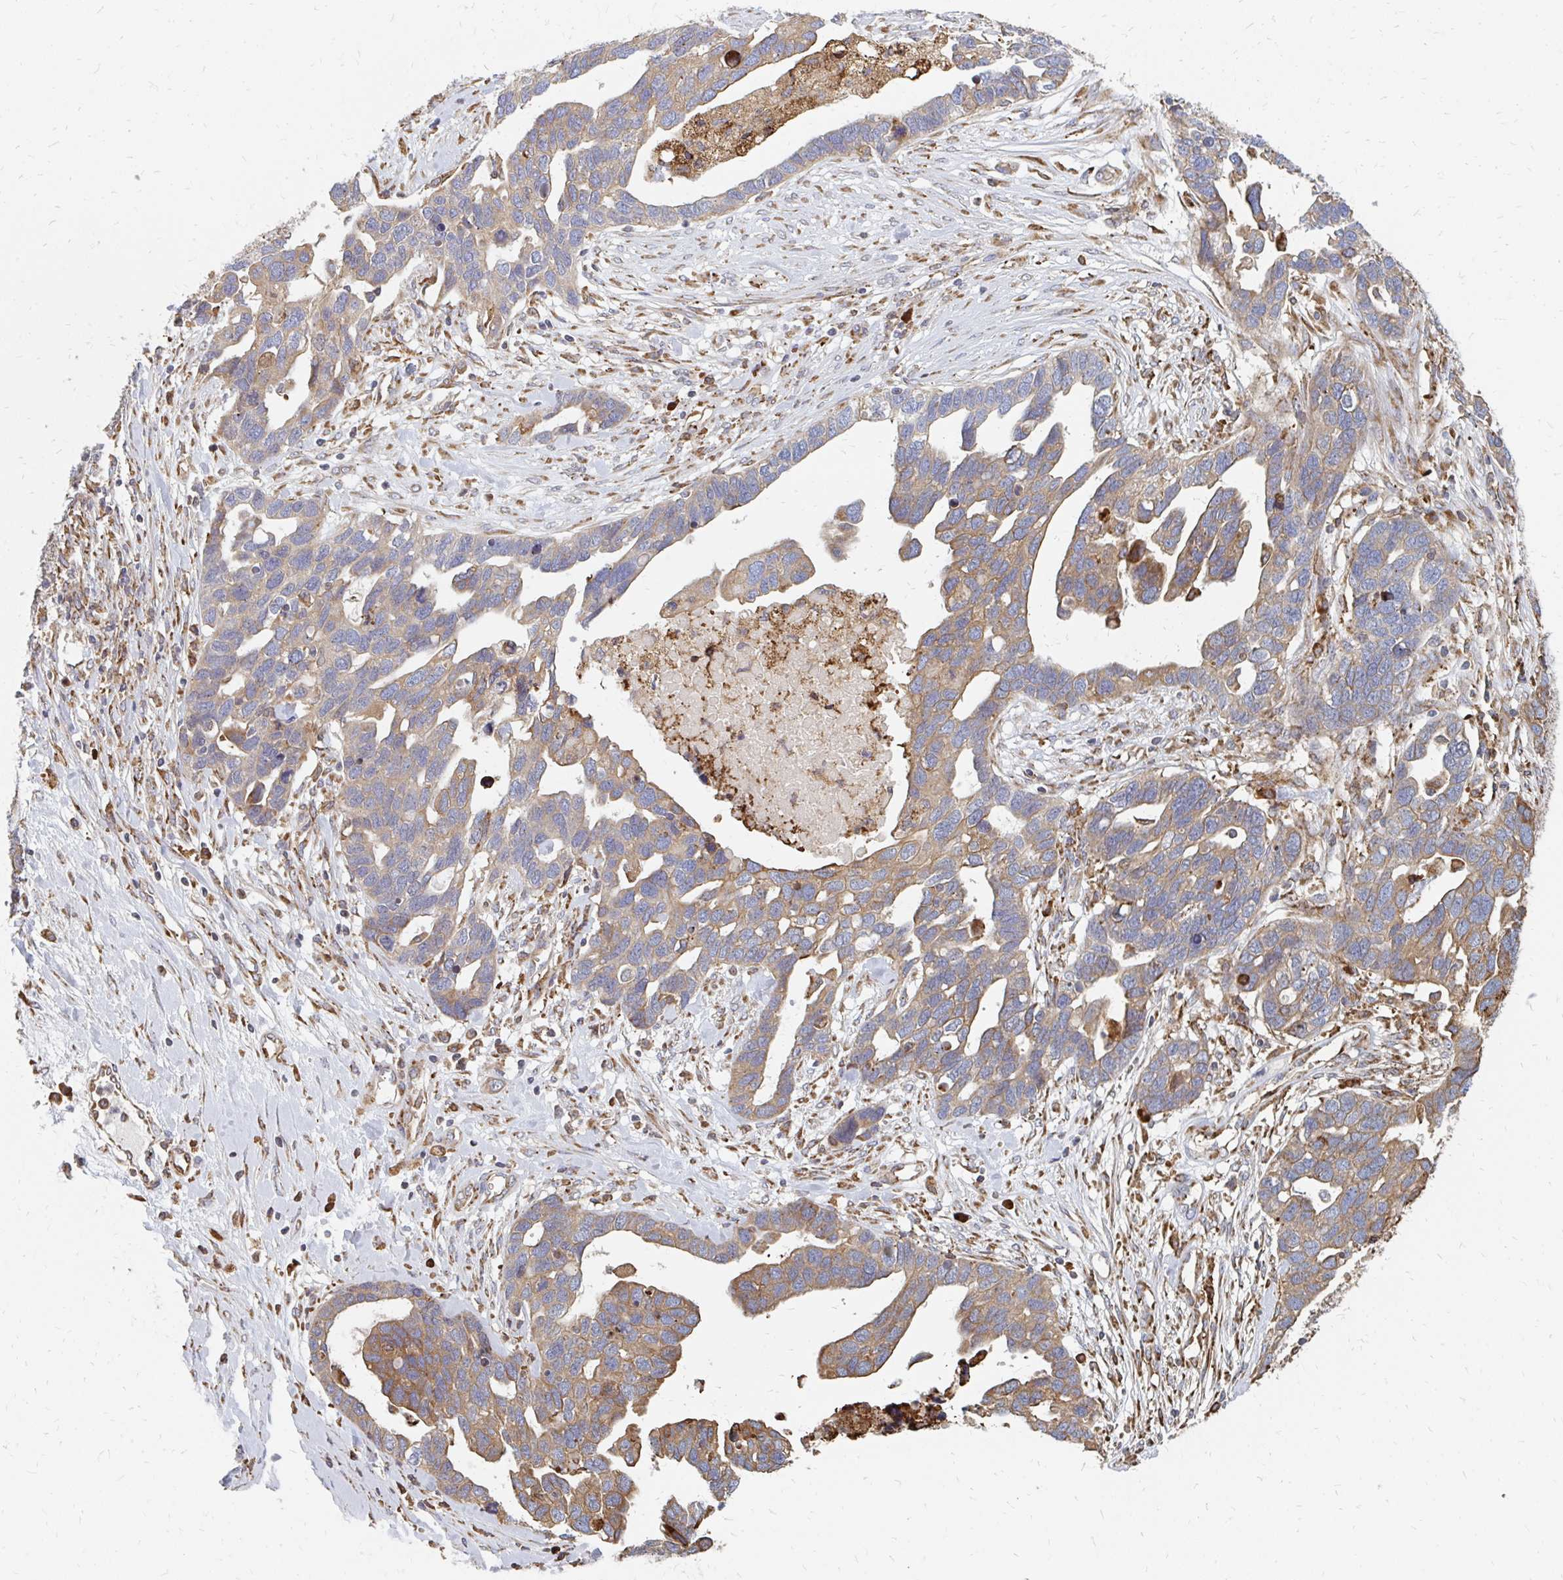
{"staining": {"intensity": "weak", "quantity": ">75%", "location": "cytoplasmic/membranous"}, "tissue": "ovarian cancer", "cell_type": "Tumor cells", "image_type": "cancer", "snomed": [{"axis": "morphology", "description": "Cystadenocarcinoma, serous, NOS"}, {"axis": "topography", "description": "Ovary"}], "caption": "About >75% of tumor cells in human ovarian cancer demonstrate weak cytoplasmic/membranous protein expression as visualized by brown immunohistochemical staining.", "gene": "PPP1R13L", "patient": {"sex": "female", "age": 54}}